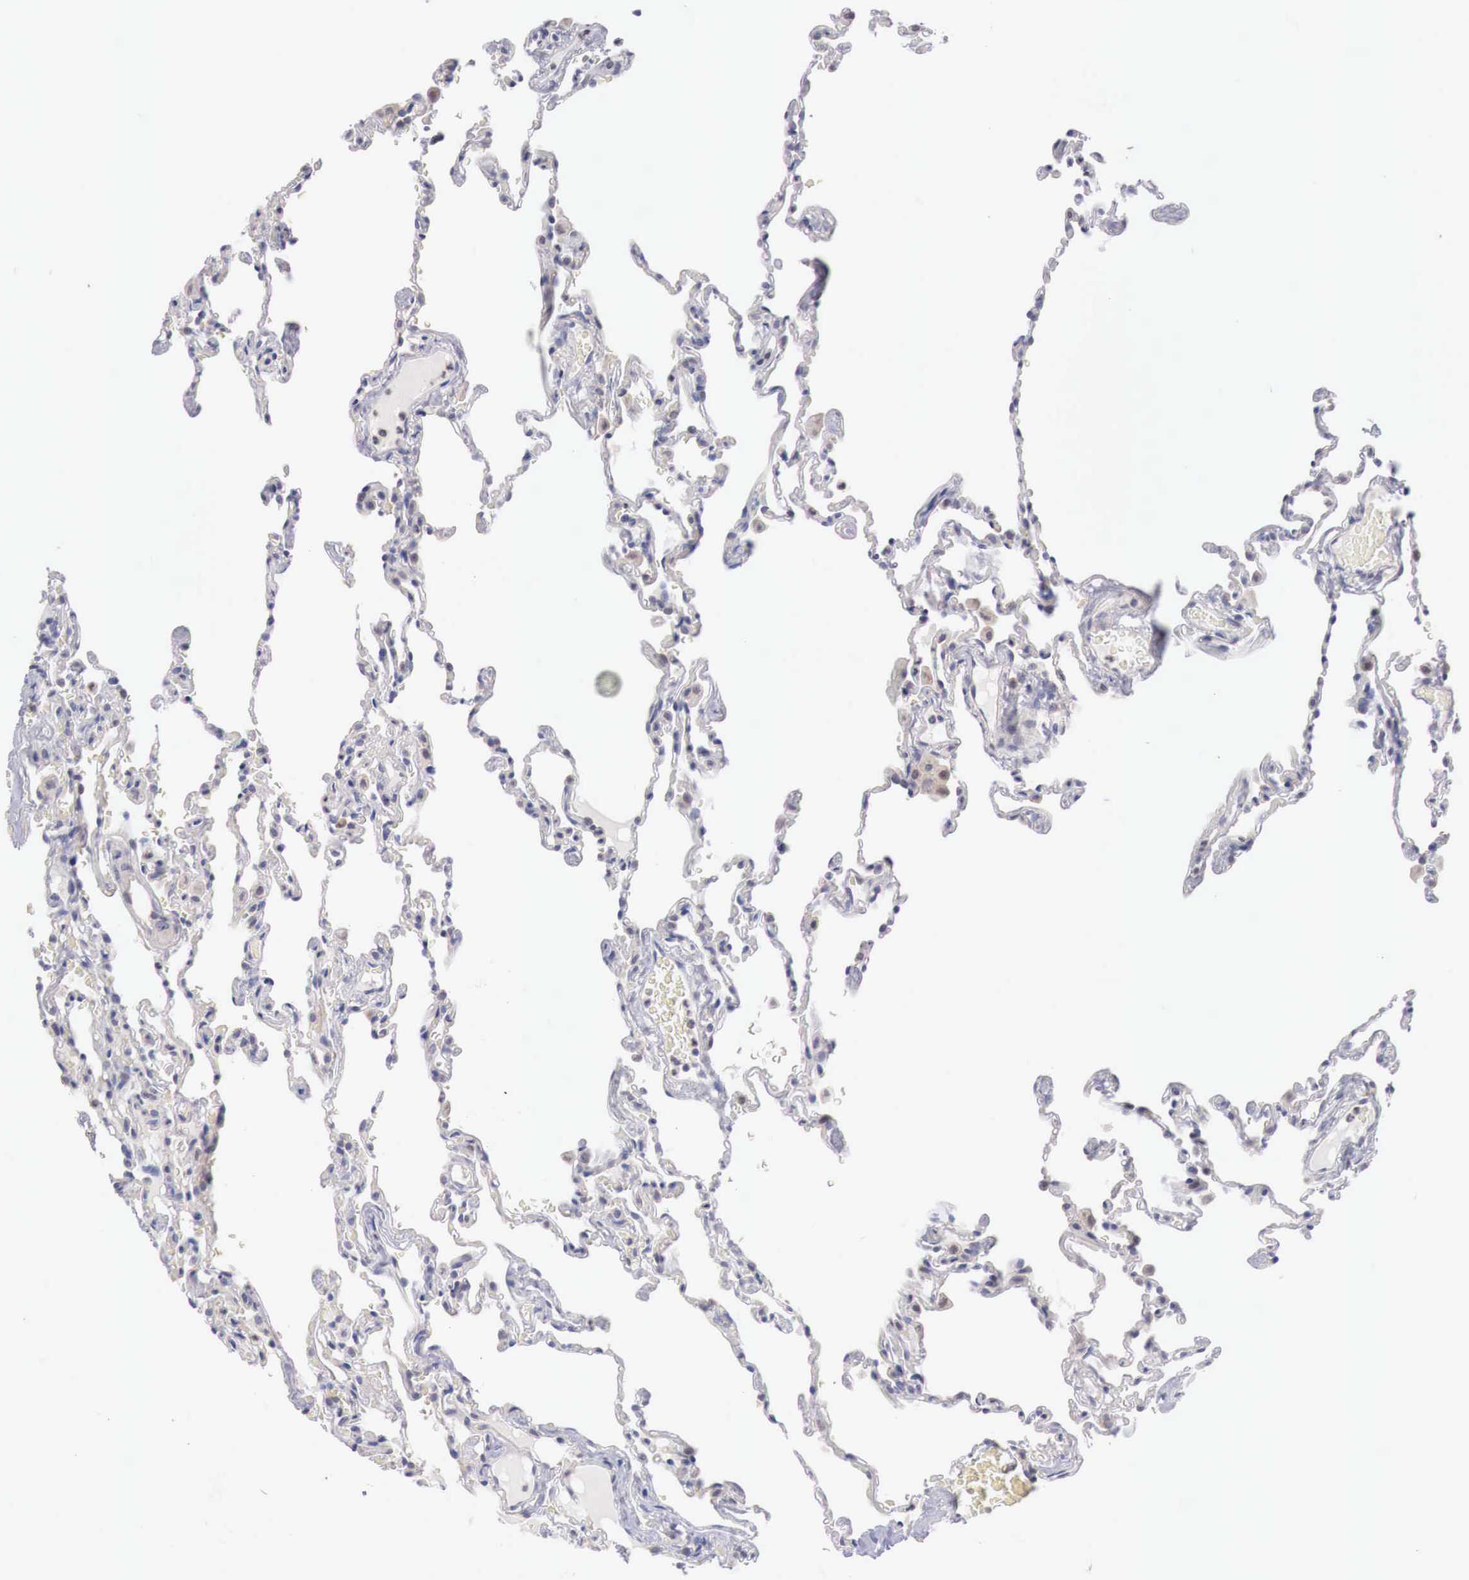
{"staining": {"intensity": "moderate", "quantity": "25%-75%", "location": "cytoplasmic/membranous"}, "tissue": "lung", "cell_type": "Alveolar cells", "image_type": "normal", "snomed": [{"axis": "morphology", "description": "Normal tissue, NOS"}, {"axis": "topography", "description": "Lung"}], "caption": "DAB (3,3'-diaminobenzidine) immunohistochemical staining of unremarkable lung reveals moderate cytoplasmic/membranous protein positivity in about 25%-75% of alveolar cells.", "gene": "TRIM13", "patient": {"sex": "female", "age": 61}}